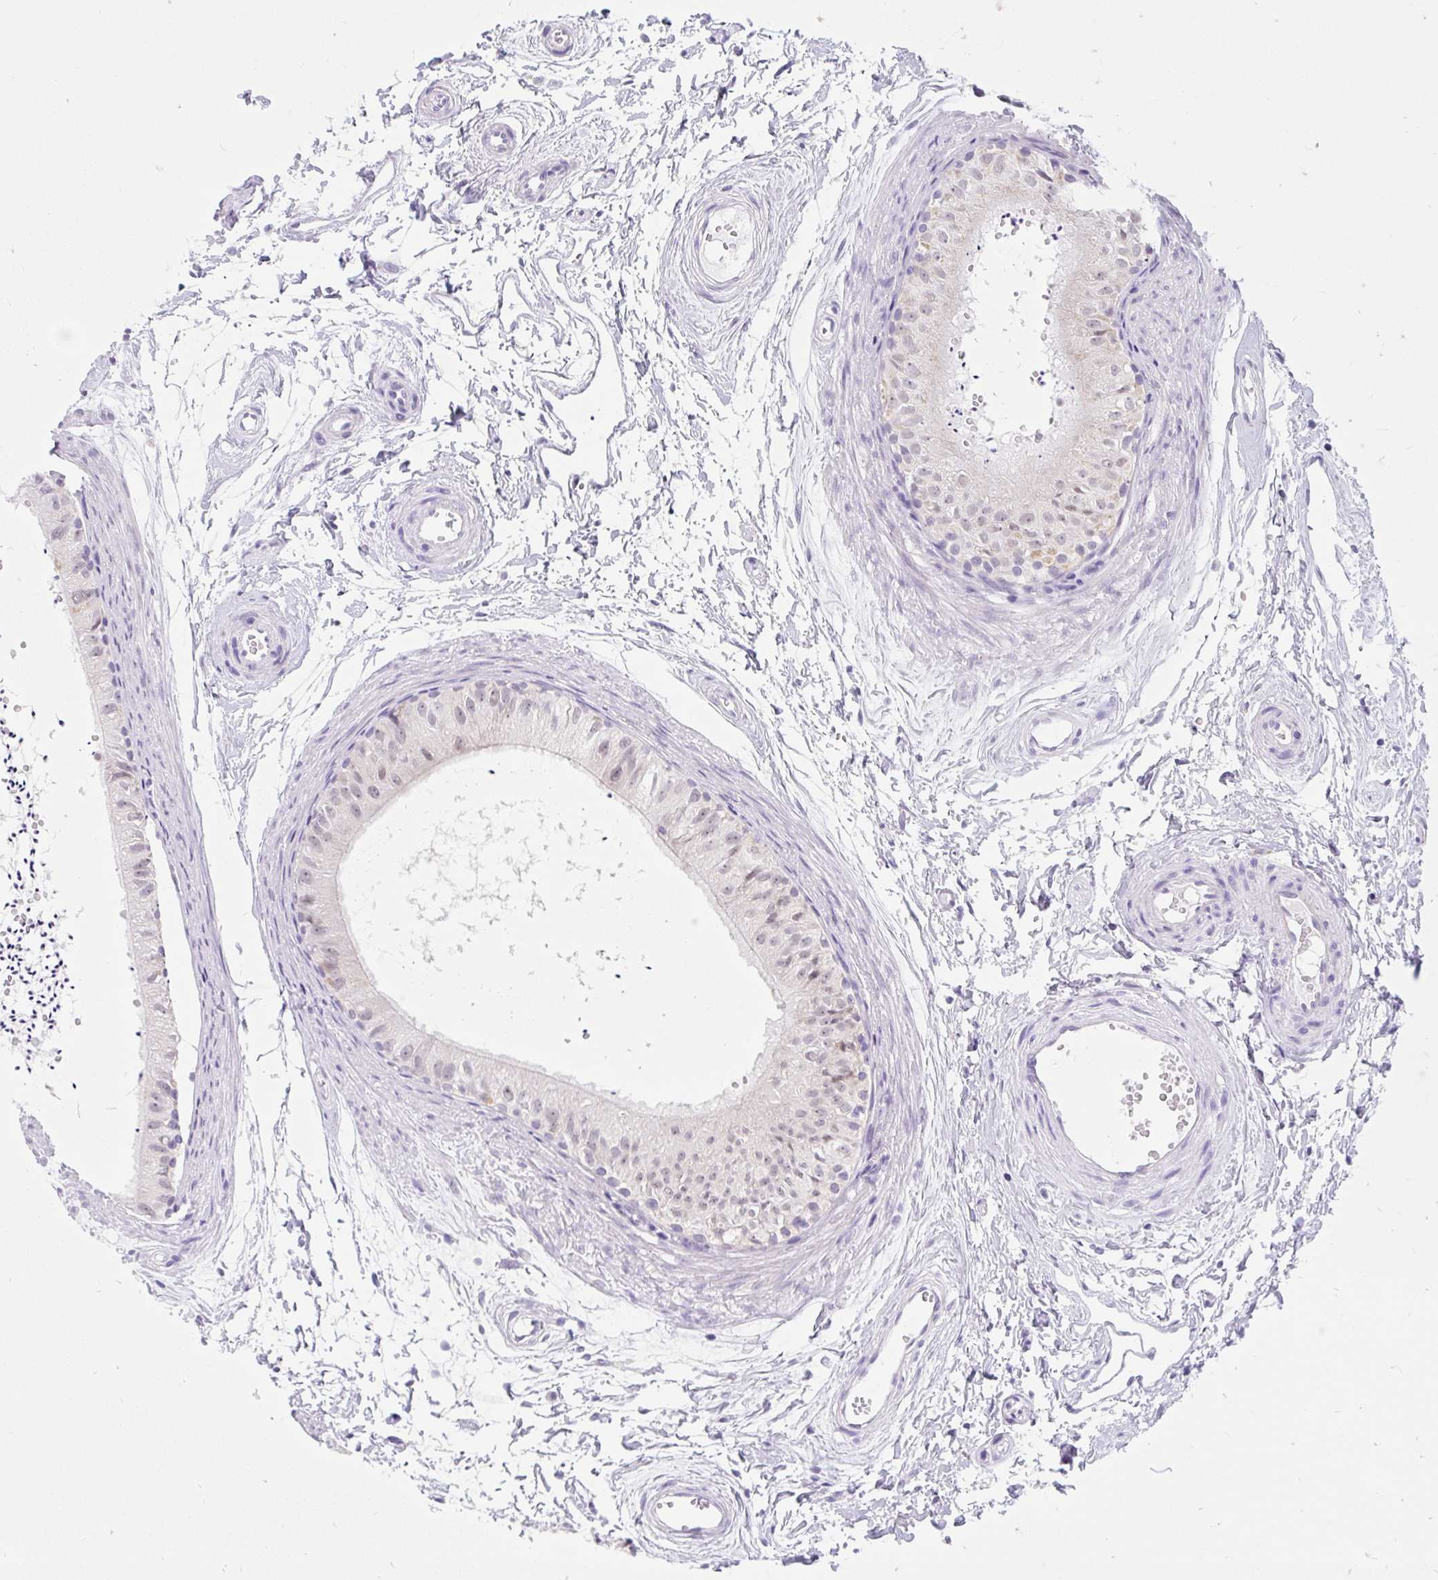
{"staining": {"intensity": "strong", "quantity": "<25%", "location": "cytoplasmic/membranous"}, "tissue": "epididymis", "cell_type": "Glandular cells", "image_type": "normal", "snomed": [{"axis": "morphology", "description": "Normal tissue, NOS"}, {"axis": "topography", "description": "Epididymis"}], "caption": "Strong cytoplasmic/membranous protein staining is seen in approximately <25% of glandular cells in epididymis.", "gene": "ITPK1", "patient": {"sex": "male", "age": 56}}